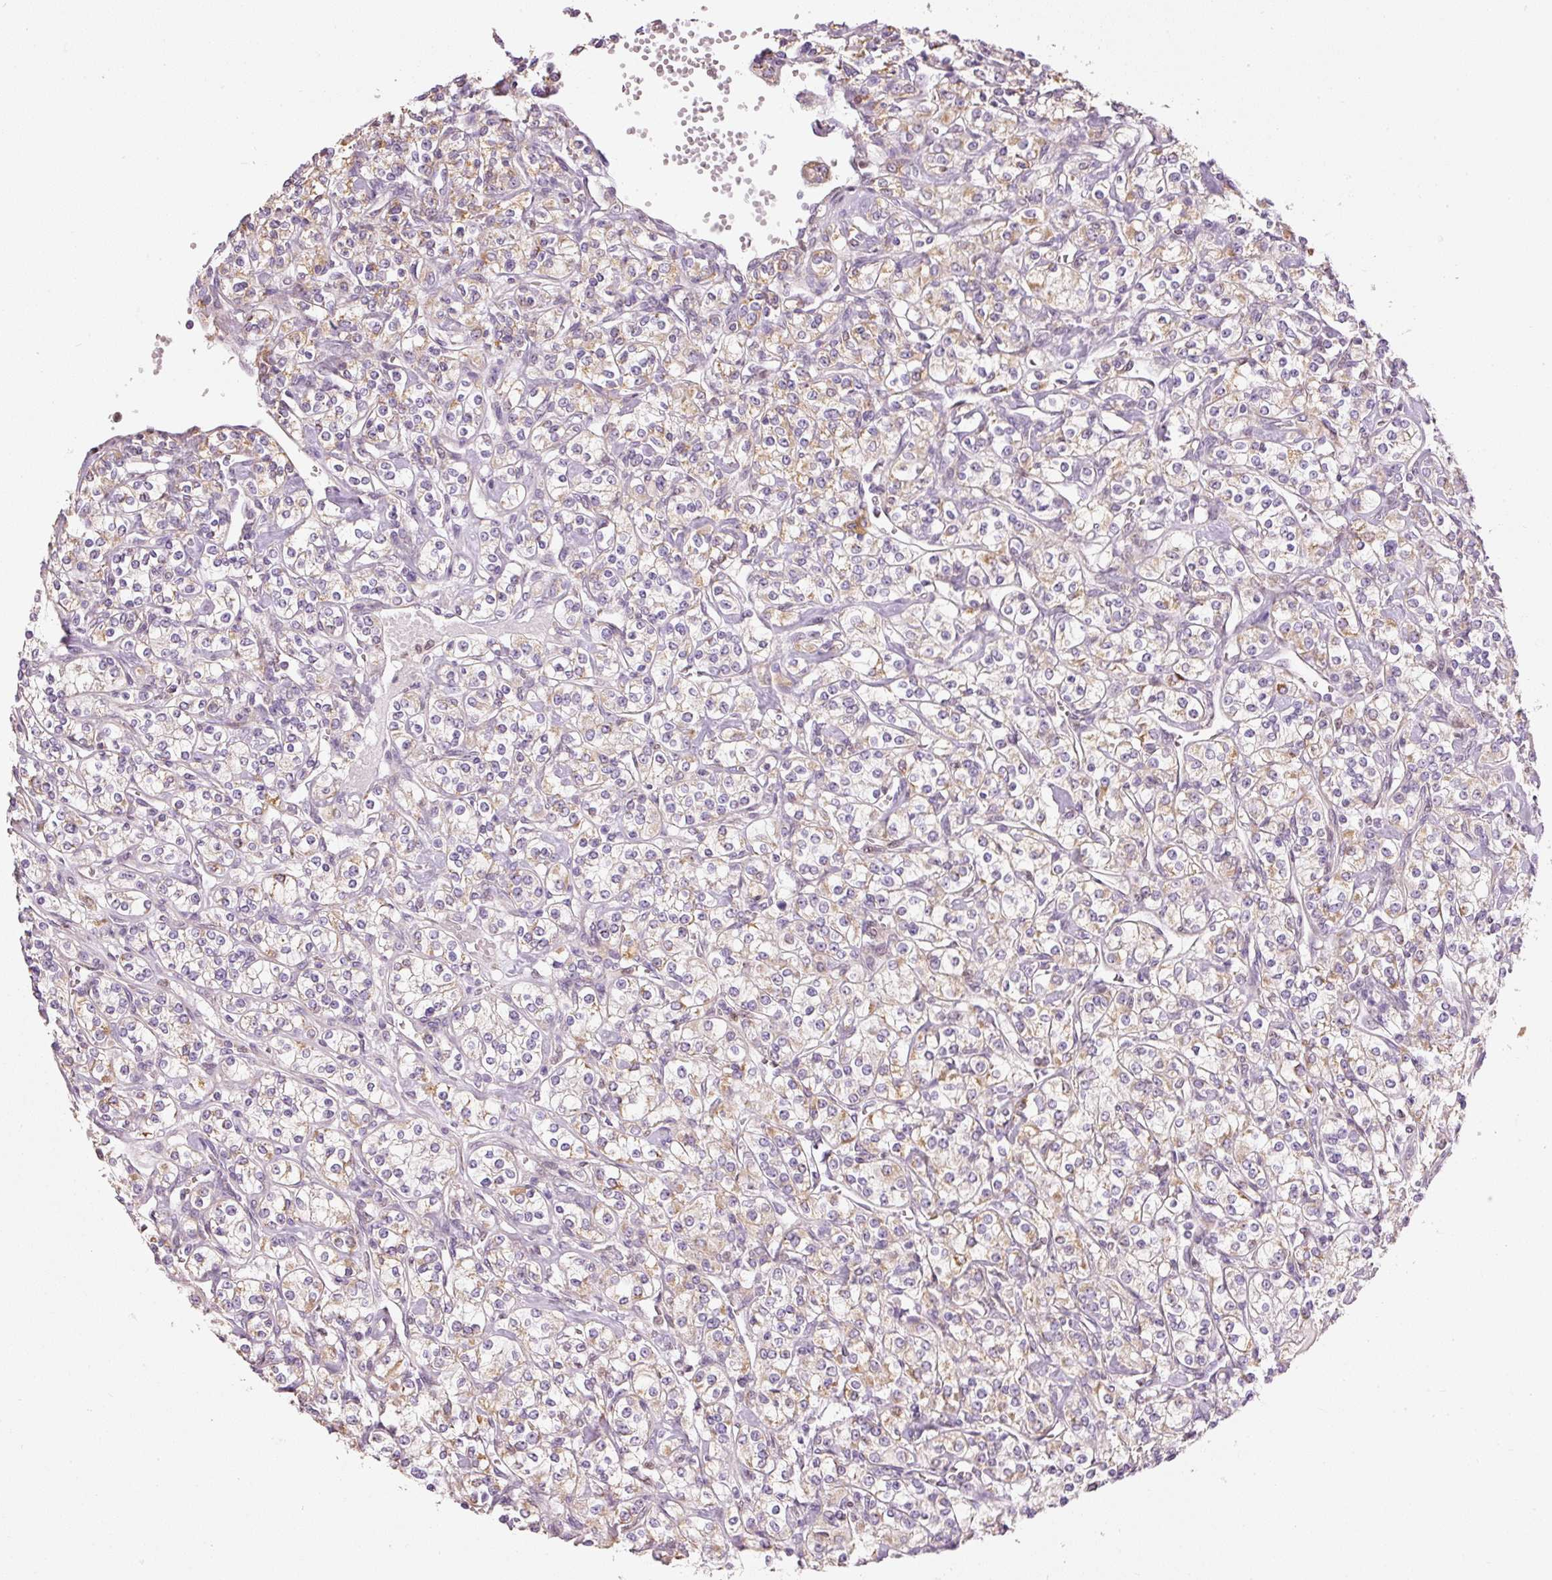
{"staining": {"intensity": "weak", "quantity": "25%-75%", "location": "cytoplasmic/membranous"}, "tissue": "renal cancer", "cell_type": "Tumor cells", "image_type": "cancer", "snomed": [{"axis": "morphology", "description": "Adenocarcinoma, NOS"}, {"axis": "topography", "description": "Kidney"}], "caption": "Immunohistochemical staining of adenocarcinoma (renal) demonstrates low levels of weak cytoplasmic/membranous protein staining in approximately 25%-75% of tumor cells. (IHC, brightfield microscopy, high magnification).", "gene": "MTHFD1L", "patient": {"sex": "male", "age": 77}}